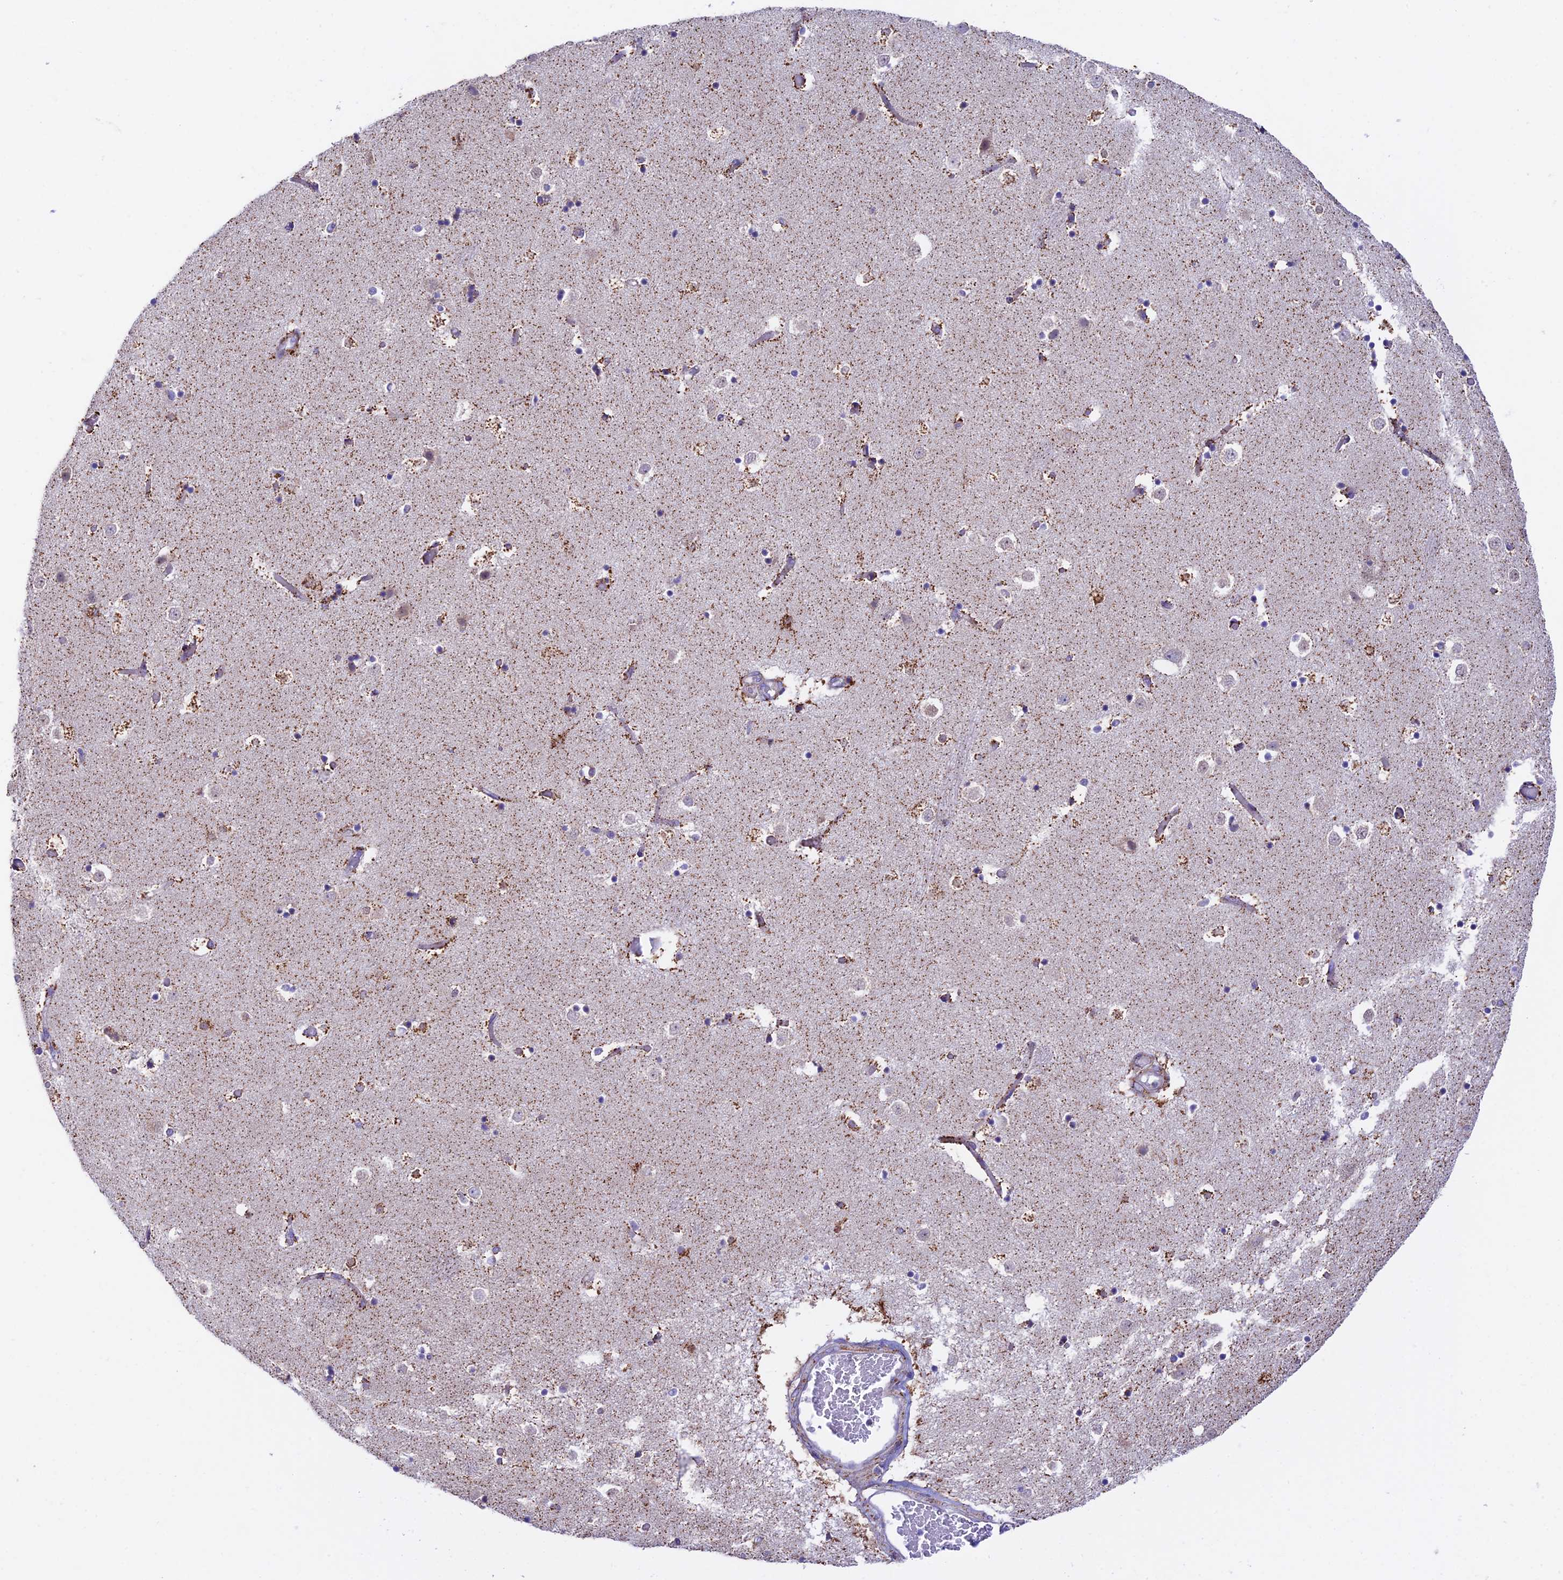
{"staining": {"intensity": "moderate", "quantity": "<25%", "location": "cytoplasmic/membranous"}, "tissue": "caudate", "cell_type": "Glial cells", "image_type": "normal", "snomed": [{"axis": "morphology", "description": "Normal tissue, NOS"}, {"axis": "topography", "description": "Lateral ventricle wall"}], "caption": "High-power microscopy captured an IHC micrograph of unremarkable caudate, revealing moderate cytoplasmic/membranous positivity in approximately <25% of glial cells.", "gene": "HSDL2", "patient": {"sex": "female", "age": 52}}